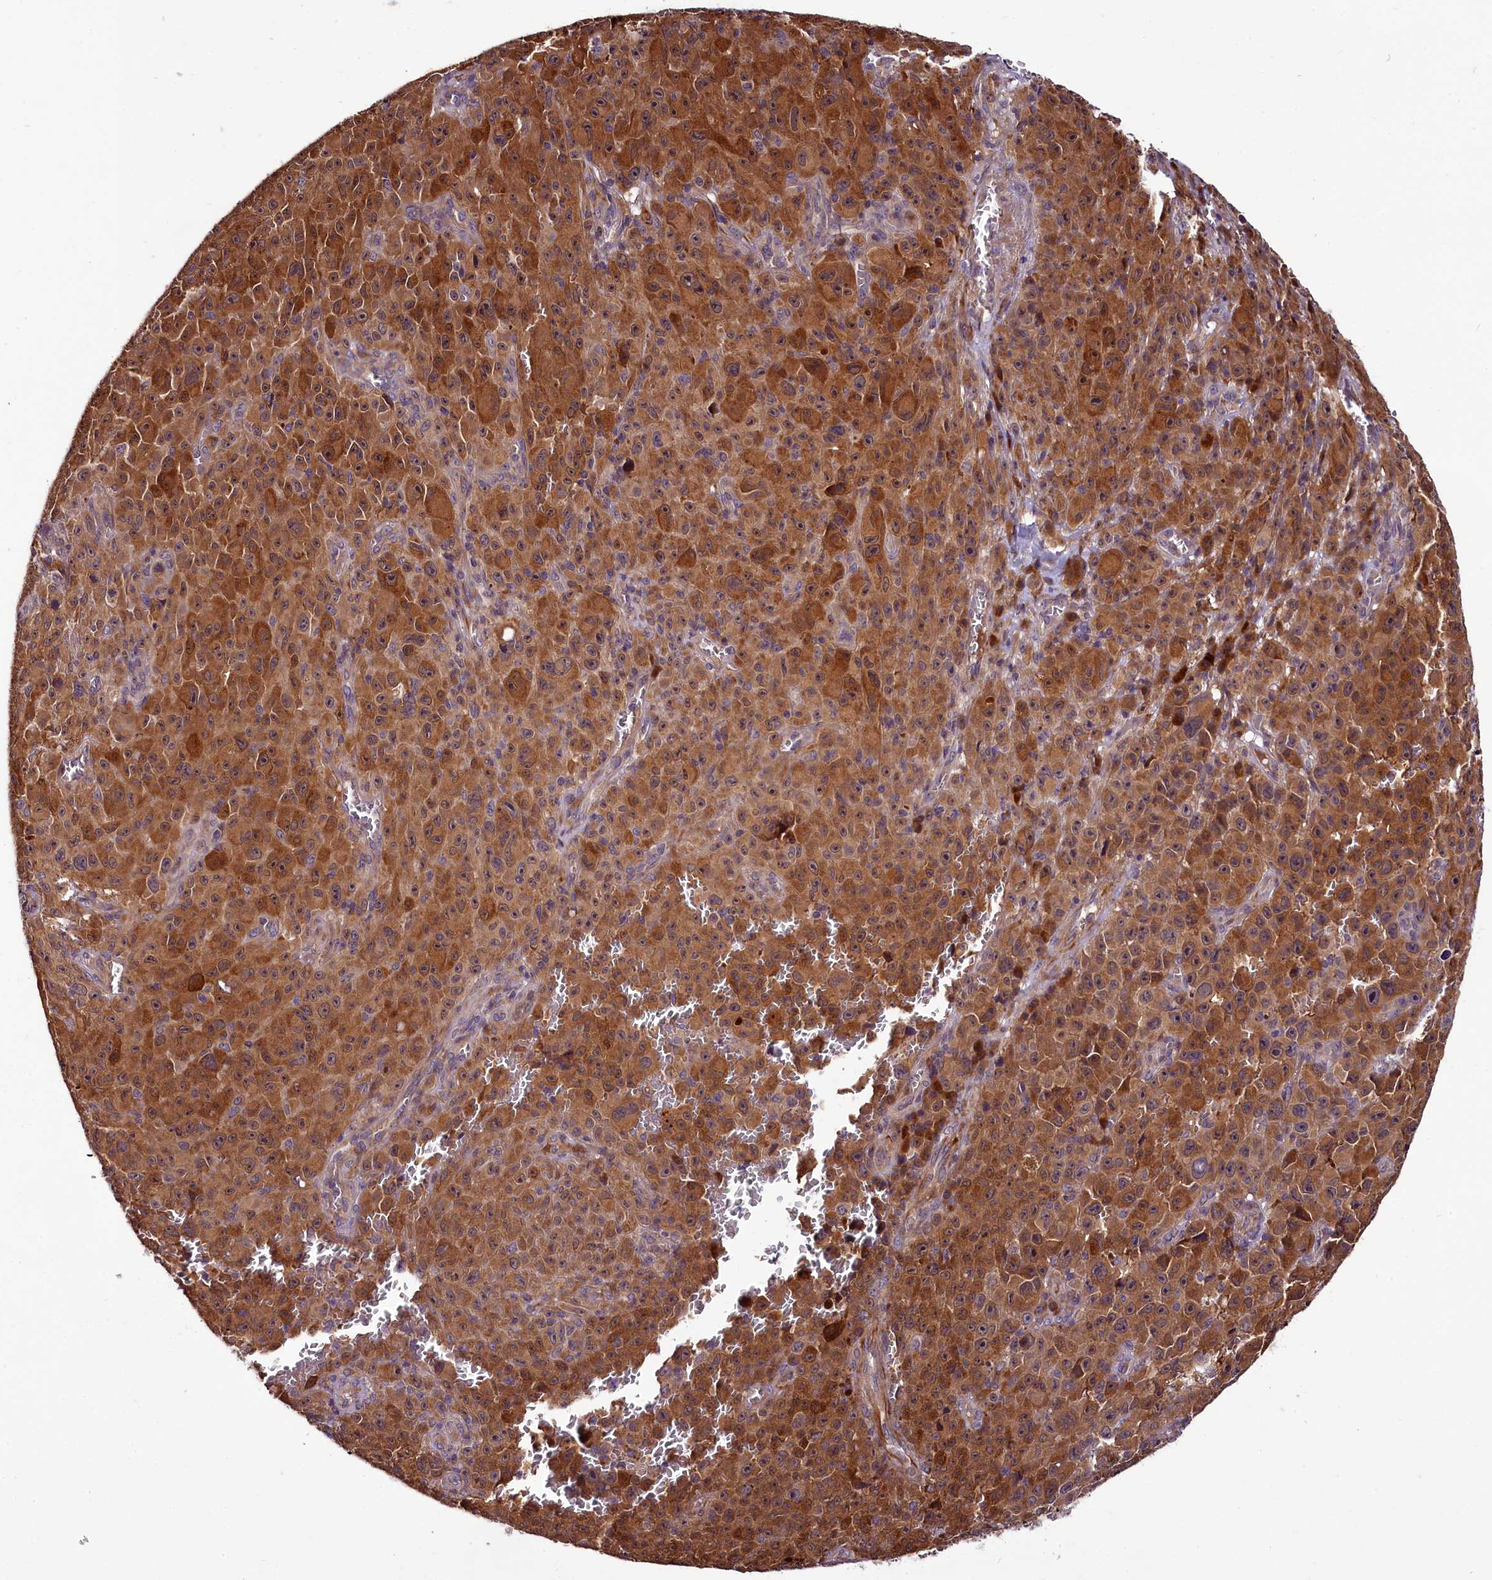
{"staining": {"intensity": "moderate", "quantity": ">75%", "location": "cytoplasmic/membranous,nuclear"}, "tissue": "melanoma", "cell_type": "Tumor cells", "image_type": "cancer", "snomed": [{"axis": "morphology", "description": "Malignant melanoma, NOS"}, {"axis": "topography", "description": "Skin"}], "caption": "High-magnification brightfield microscopy of malignant melanoma stained with DAB (3,3'-diaminobenzidine) (brown) and counterstained with hematoxylin (blue). tumor cells exhibit moderate cytoplasmic/membranous and nuclear positivity is seen in about>75% of cells.", "gene": "RPUSD2", "patient": {"sex": "female", "age": 82}}